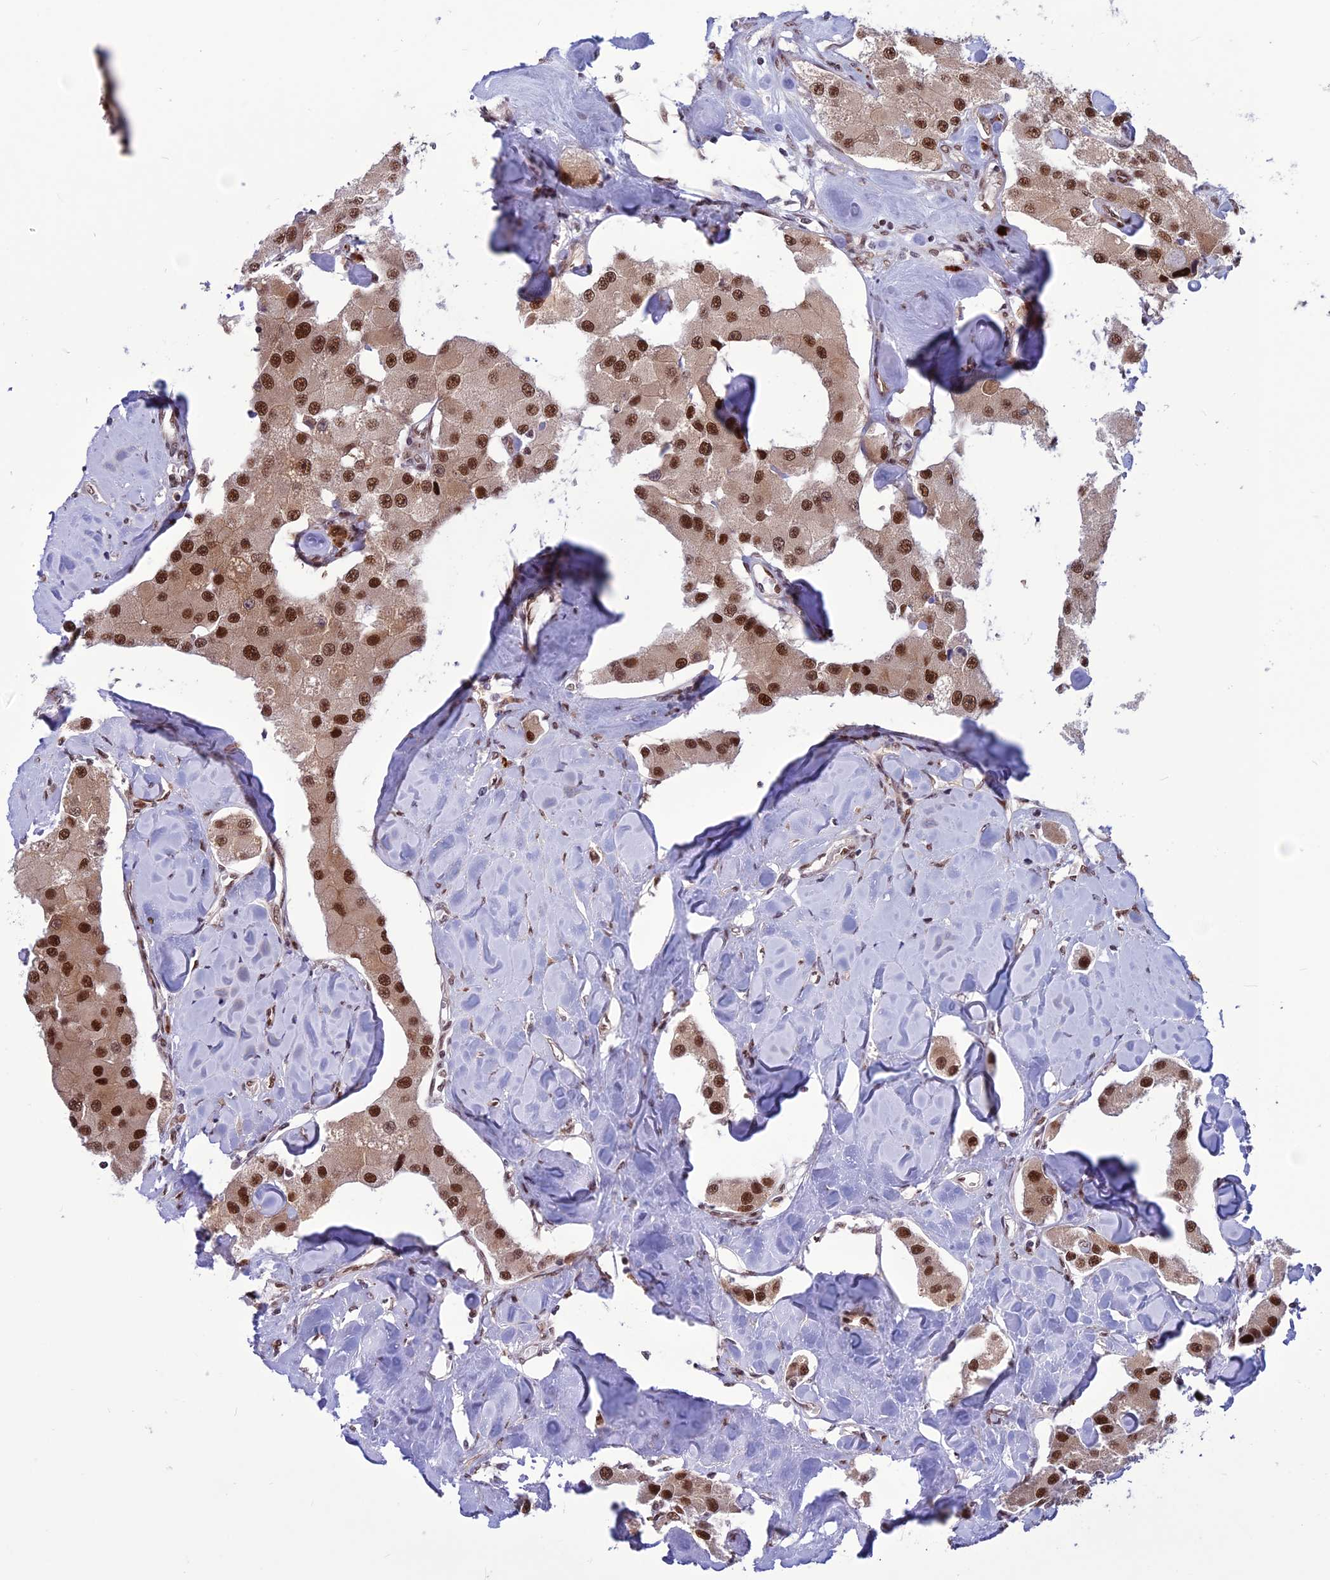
{"staining": {"intensity": "strong", "quantity": ">75%", "location": "nuclear"}, "tissue": "carcinoid", "cell_type": "Tumor cells", "image_type": "cancer", "snomed": [{"axis": "morphology", "description": "Carcinoid, malignant, NOS"}, {"axis": "topography", "description": "Pancreas"}], "caption": "This is an image of immunohistochemistry (IHC) staining of carcinoid, which shows strong expression in the nuclear of tumor cells.", "gene": "RTRAF", "patient": {"sex": "male", "age": 41}}